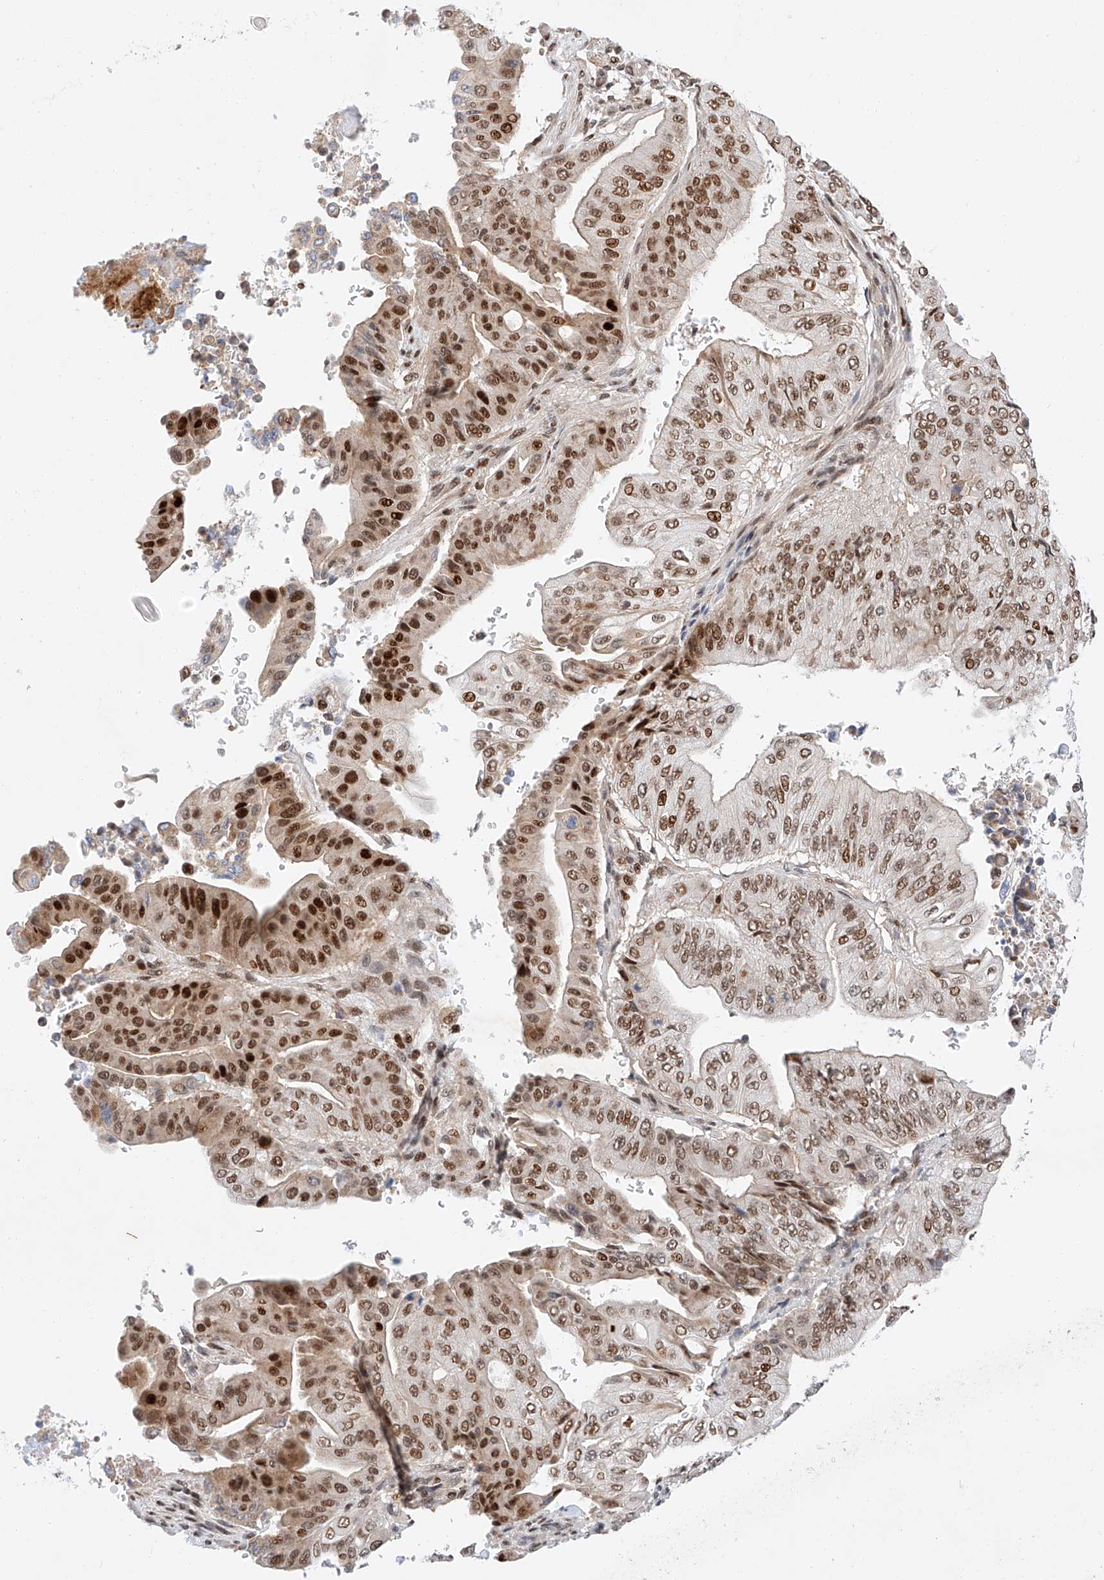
{"staining": {"intensity": "strong", "quantity": ">75%", "location": "nuclear"}, "tissue": "pancreatic cancer", "cell_type": "Tumor cells", "image_type": "cancer", "snomed": [{"axis": "morphology", "description": "Adenocarcinoma, NOS"}, {"axis": "topography", "description": "Pancreas"}], "caption": "DAB (3,3'-diaminobenzidine) immunohistochemical staining of pancreatic cancer (adenocarcinoma) shows strong nuclear protein expression in about >75% of tumor cells.", "gene": "HDAC9", "patient": {"sex": "female", "age": 77}}